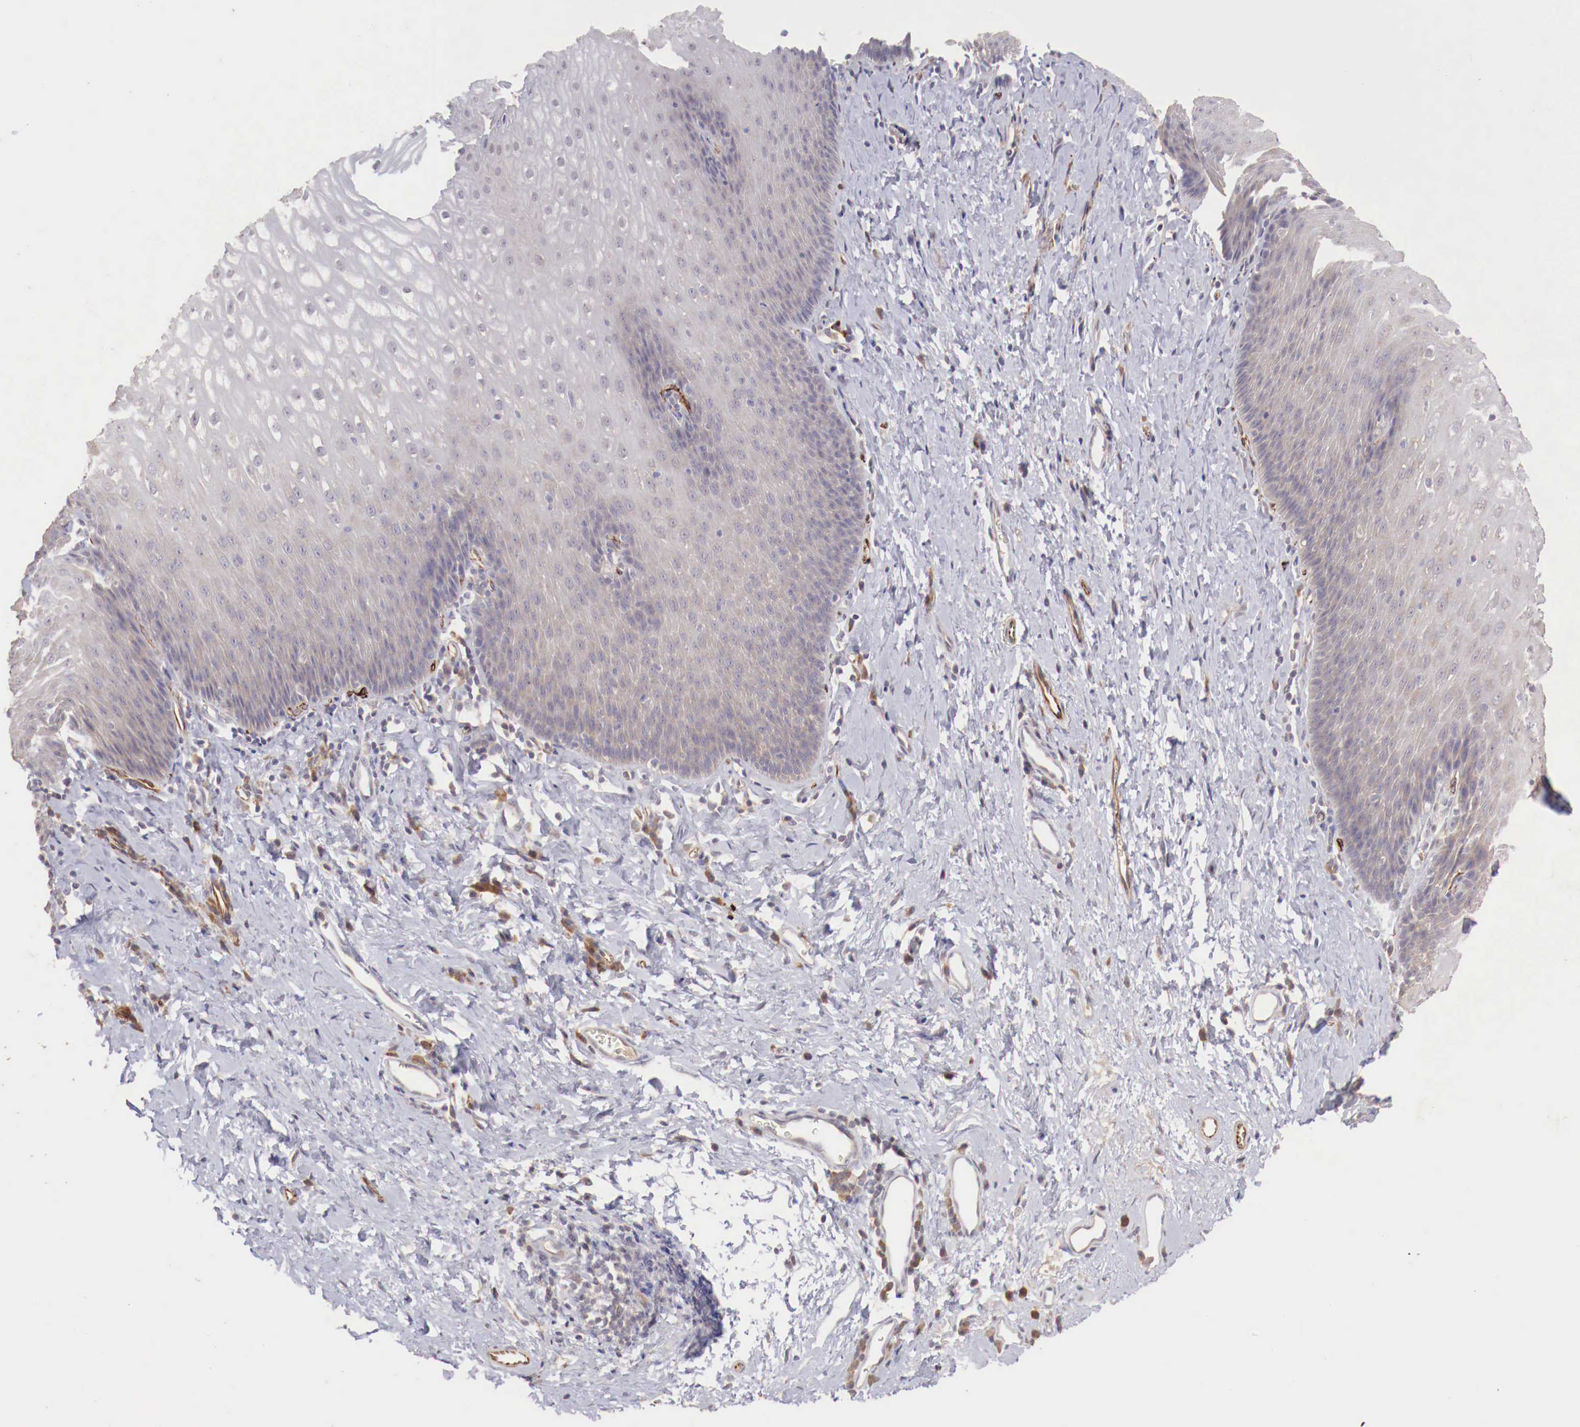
{"staining": {"intensity": "weak", "quantity": ">75%", "location": "cytoplasmic/membranous"}, "tissue": "esophagus", "cell_type": "Squamous epithelial cells", "image_type": "normal", "snomed": [{"axis": "morphology", "description": "Normal tissue, NOS"}, {"axis": "topography", "description": "Esophagus"}], "caption": "DAB immunohistochemical staining of normal esophagus exhibits weak cytoplasmic/membranous protein expression in approximately >75% of squamous epithelial cells. (IHC, brightfield microscopy, high magnification).", "gene": "WT1", "patient": {"sex": "female", "age": 61}}